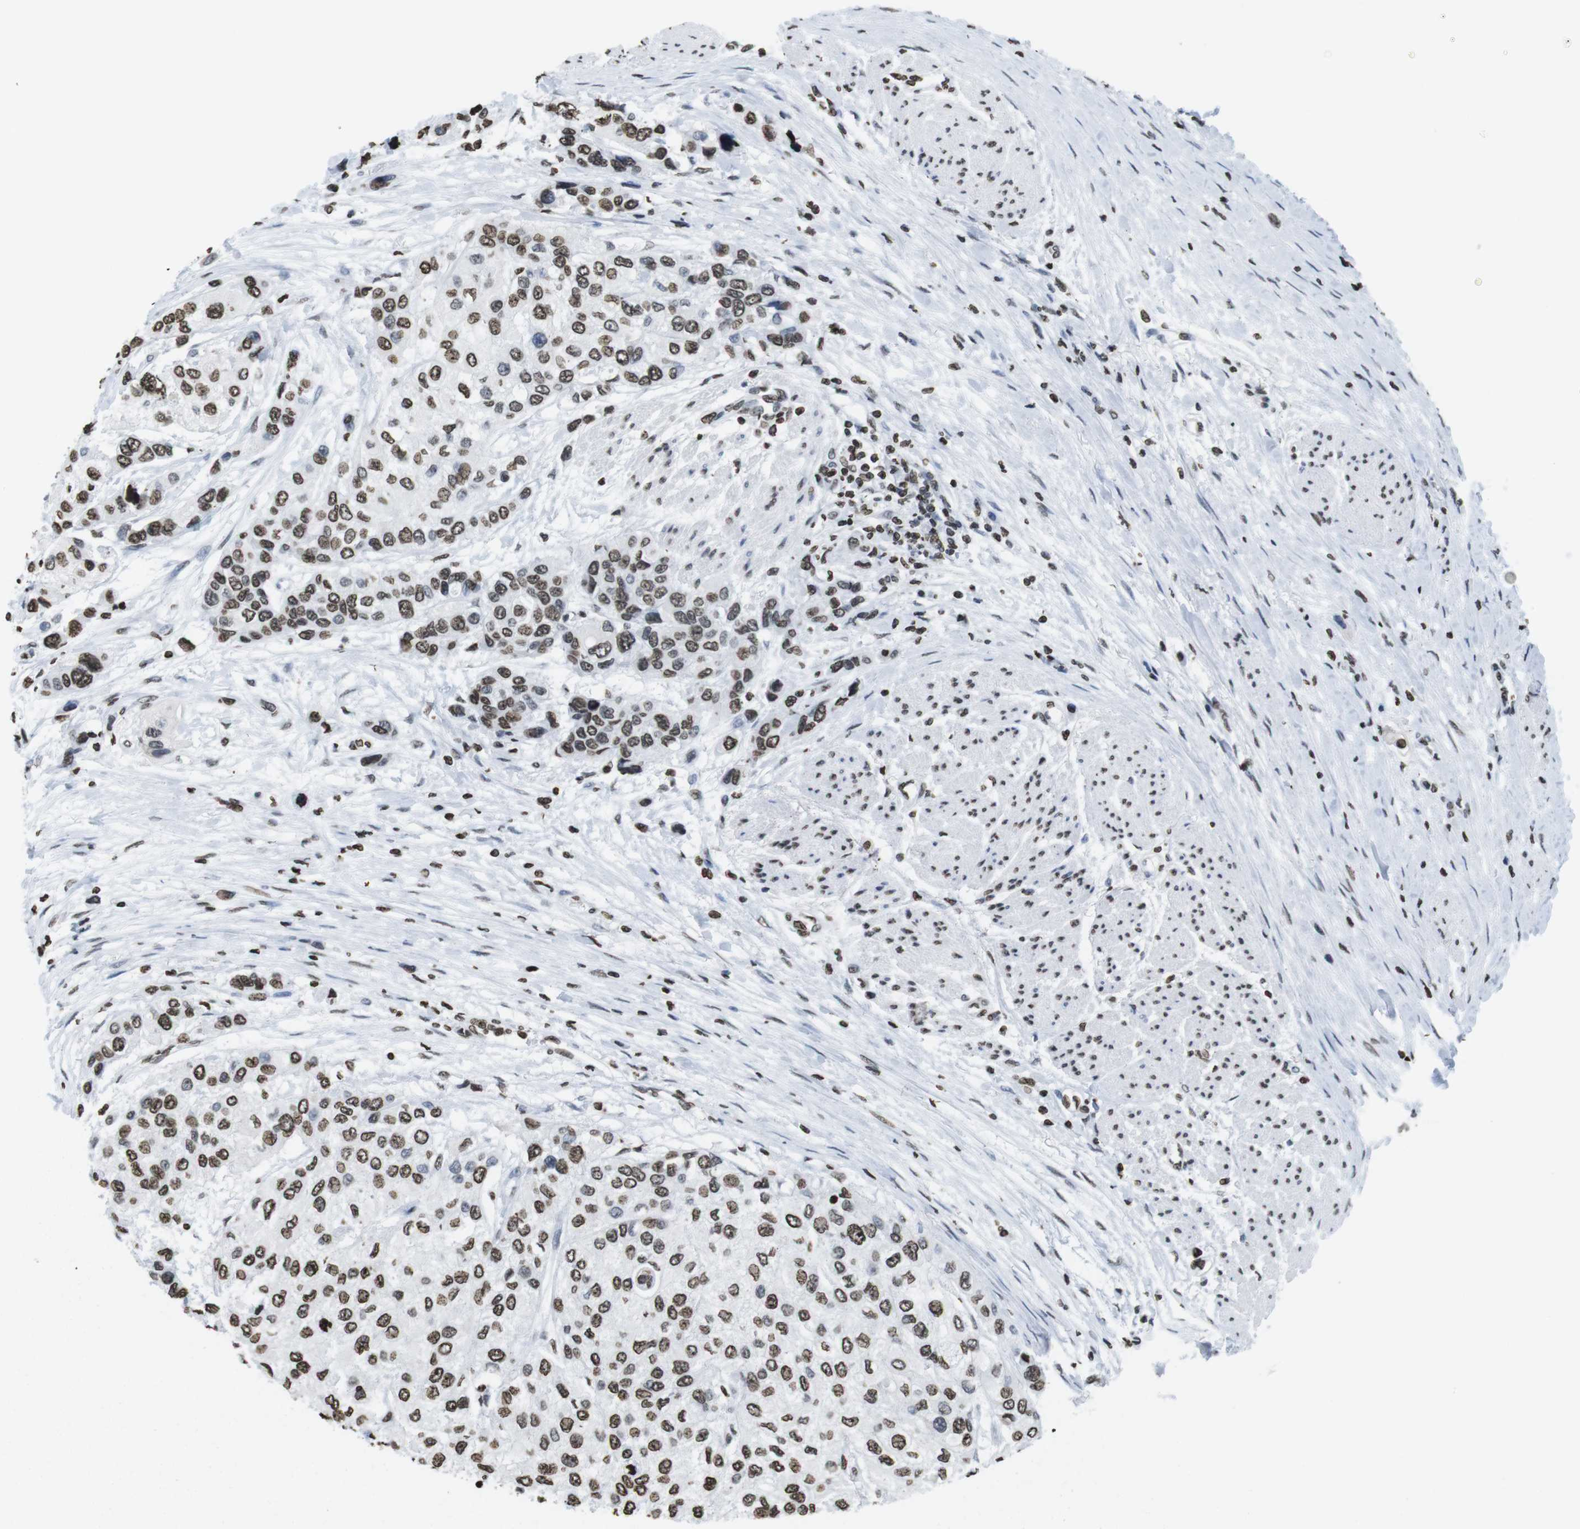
{"staining": {"intensity": "strong", "quantity": ">75%", "location": "nuclear"}, "tissue": "urothelial cancer", "cell_type": "Tumor cells", "image_type": "cancer", "snomed": [{"axis": "morphology", "description": "Urothelial carcinoma, High grade"}, {"axis": "topography", "description": "Urinary bladder"}], "caption": "The histopathology image exhibits staining of urothelial cancer, revealing strong nuclear protein positivity (brown color) within tumor cells. The staining was performed using DAB (3,3'-diaminobenzidine) to visualize the protein expression in brown, while the nuclei were stained in blue with hematoxylin (Magnification: 20x).", "gene": "BSX", "patient": {"sex": "female", "age": 56}}